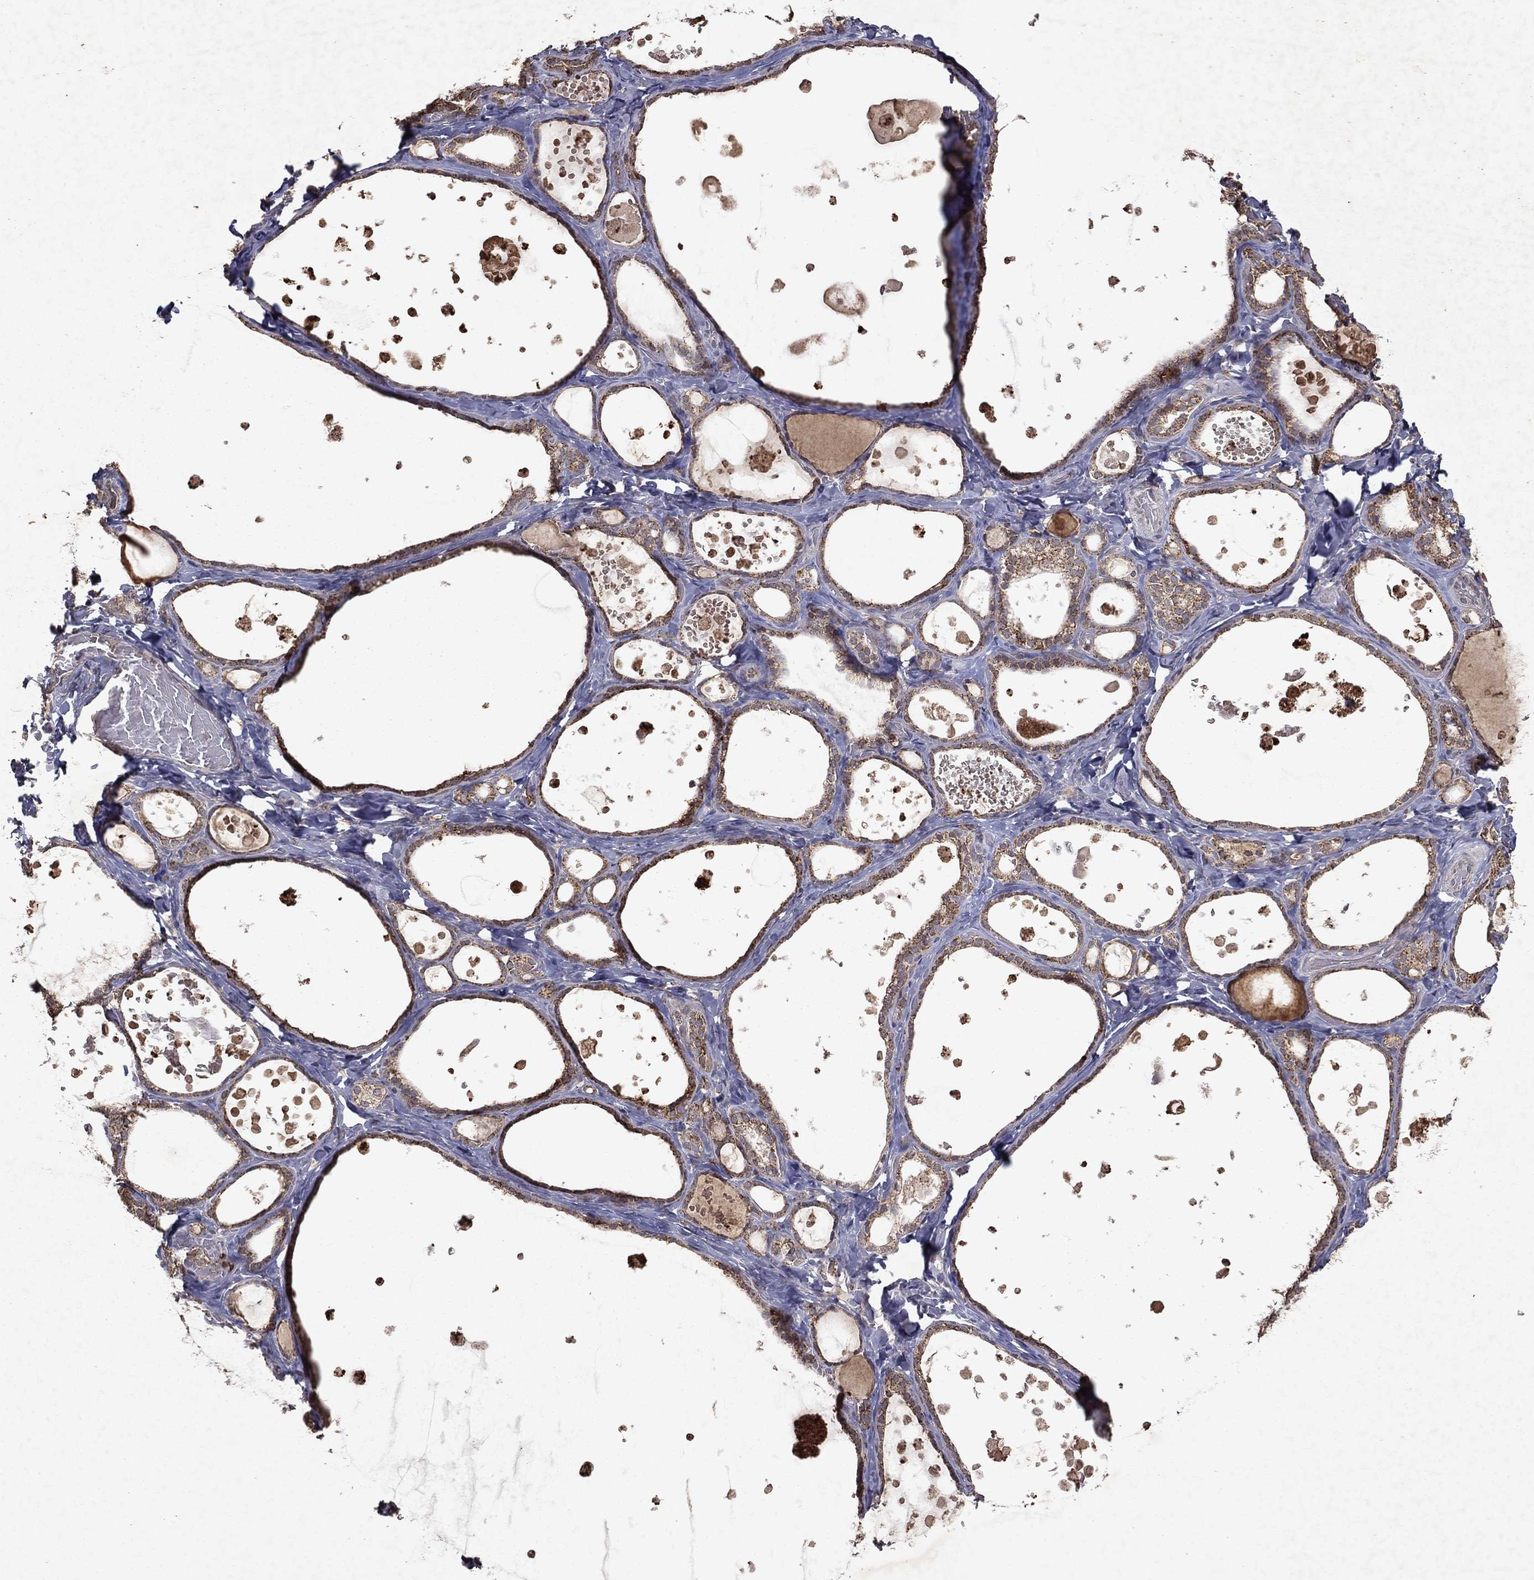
{"staining": {"intensity": "moderate", "quantity": "25%-75%", "location": "cytoplasmic/membranous"}, "tissue": "thyroid gland", "cell_type": "Glandular cells", "image_type": "normal", "snomed": [{"axis": "morphology", "description": "Normal tissue, NOS"}, {"axis": "topography", "description": "Thyroid gland"}], "caption": "Immunohistochemistry histopathology image of normal thyroid gland stained for a protein (brown), which demonstrates medium levels of moderate cytoplasmic/membranous expression in approximately 25%-75% of glandular cells.", "gene": "PYROXD2", "patient": {"sex": "female", "age": 56}}